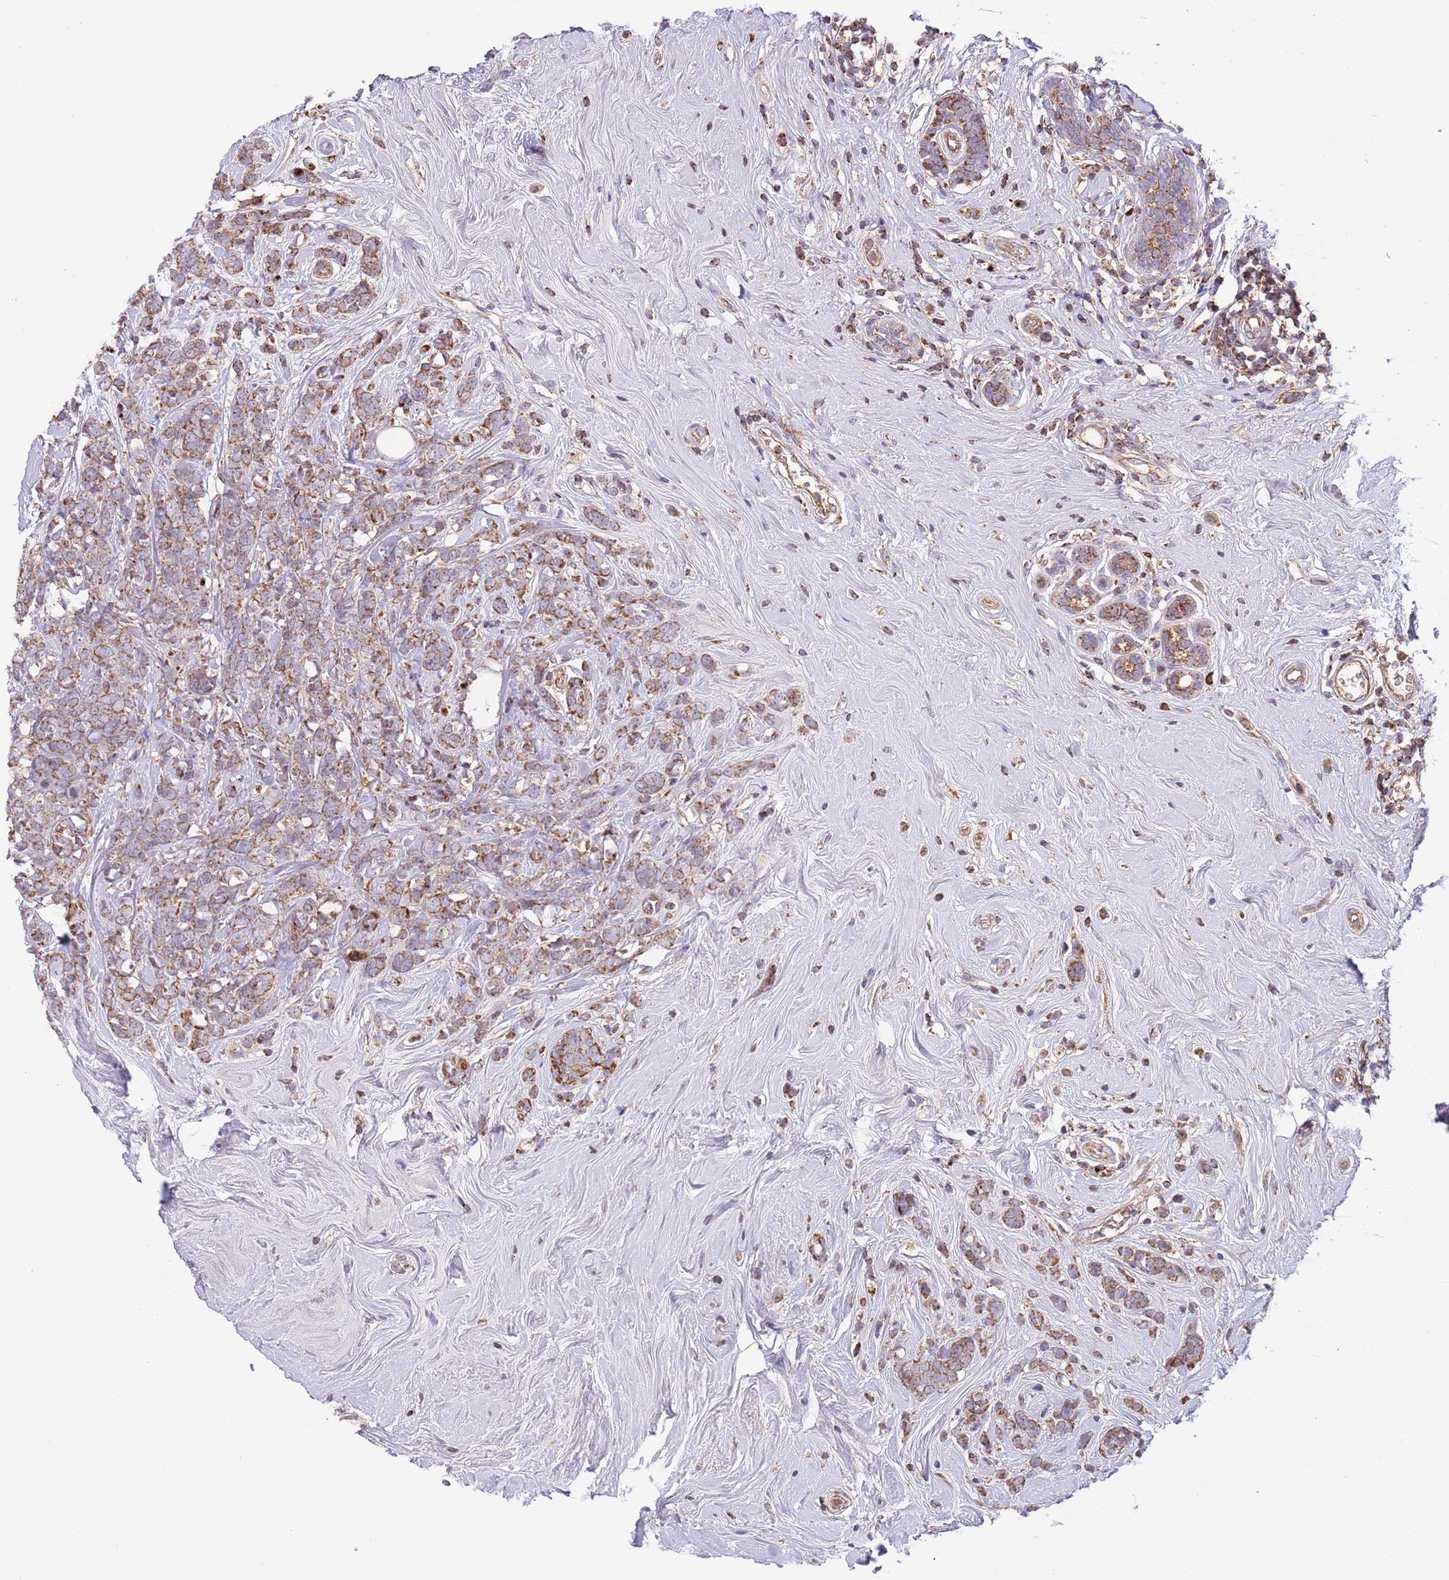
{"staining": {"intensity": "moderate", "quantity": ">75%", "location": "cytoplasmic/membranous"}, "tissue": "breast cancer", "cell_type": "Tumor cells", "image_type": "cancer", "snomed": [{"axis": "morphology", "description": "Lobular carcinoma"}, {"axis": "topography", "description": "Breast"}], "caption": "Immunohistochemistry of breast cancer demonstrates medium levels of moderate cytoplasmic/membranous expression in approximately >75% of tumor cells.", "gene": "DNAJA3", "patient": {"sex": "female", "age": 58}}